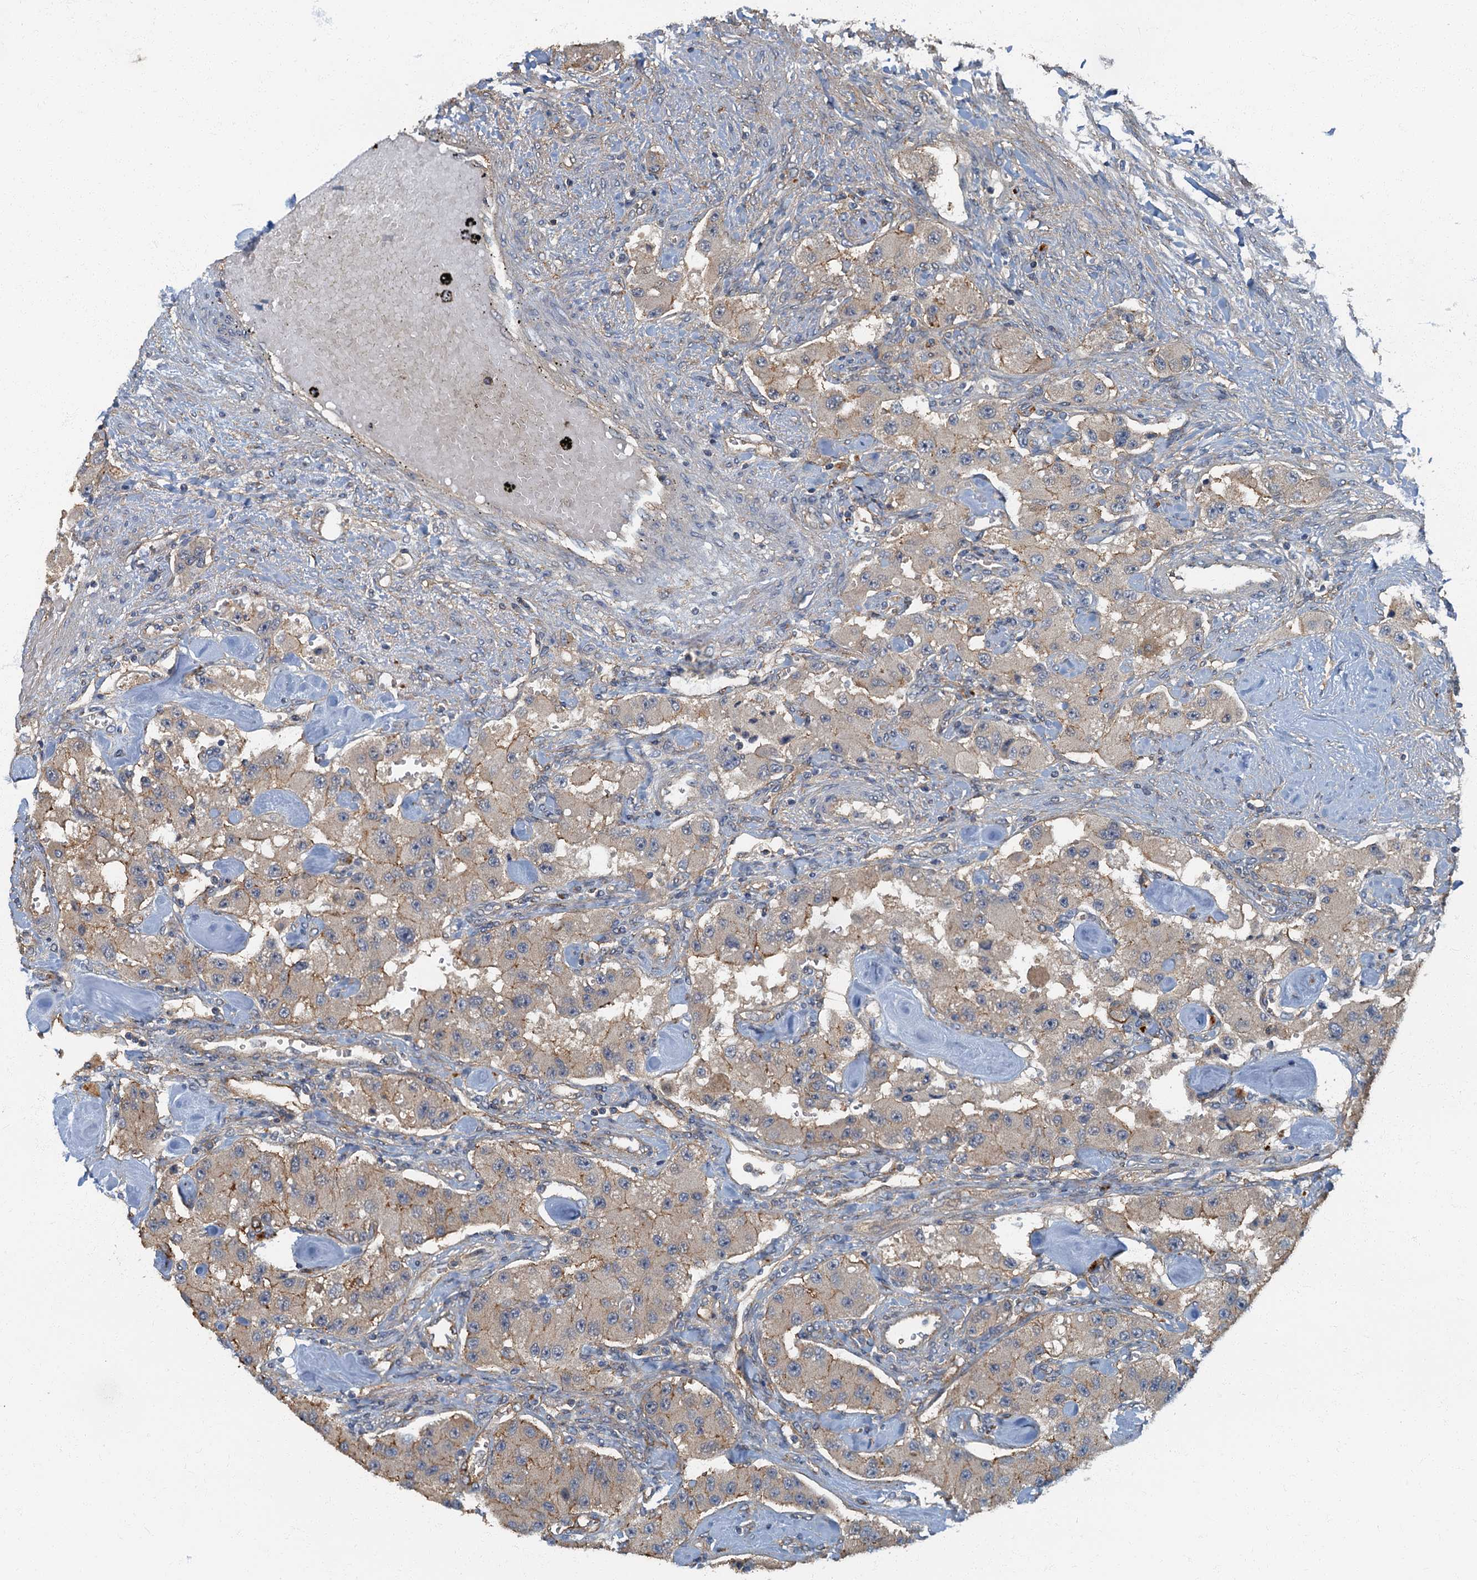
{"staining": {"intensity": "weak", "quantity": "<25%", "location": "cytoplasmic/membranous"}, "tissue": "carcinoid", "cell_type": "Tumor cells", "image_type": "cancer", "snomed": [{"axis": "morphology", "description": "Carcinoid, malignant, NOS"}, {"axis": "topography", "description": "Pancreas"}], "caption": "This image is of malignant carcinoid stained with immunohistochemistry to label a protein in brown with the nuclei are counter-stained blue. There is no staining in tumor cells.", "gene": "ARL11", "patient": {"sex": "male", "age": 41}}